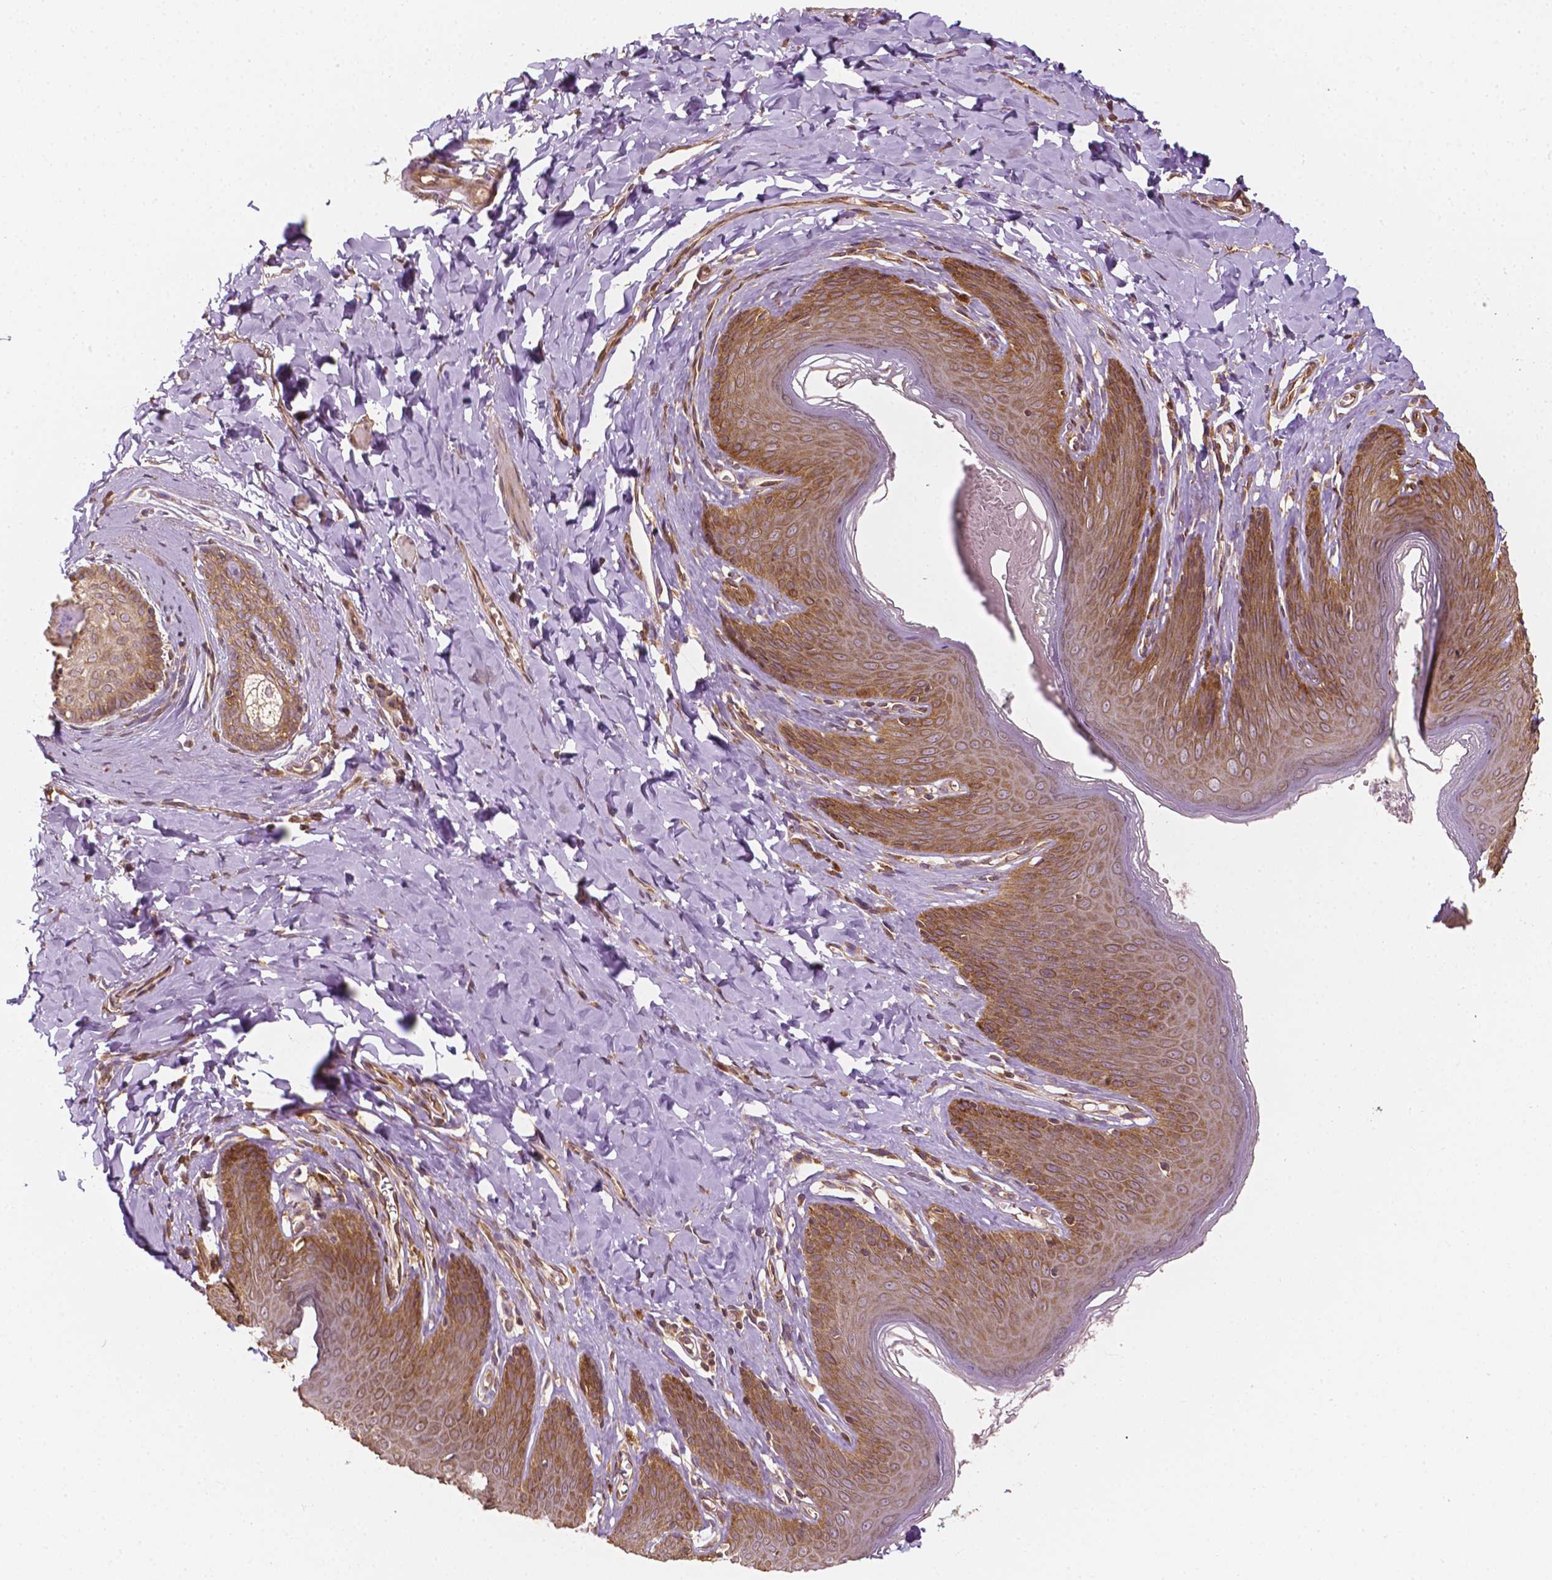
{"staining": {"intensity": "moderate", "quantity": ">75%", "location": "cytoplasmic/membranous"}, "tissue": "skin", "cell_type": "Epidermal cells", "image_type": "normal", "snomed": [{"axis": "morphology", "description": "Normal tissue, NOS"}, {"axis": "topography", "description": "Vulva"}, {"axis": "topography", "description": "Peripheral nerve tissue"}], "caption": "Epidermal cells demonstrate medium levels of moderate cytoplasmic/membranous positivity in approximately >75% of cells in unremarkable skin.", "gene": "G3BP1", "patient": {"sex": "female", "age": 66}}